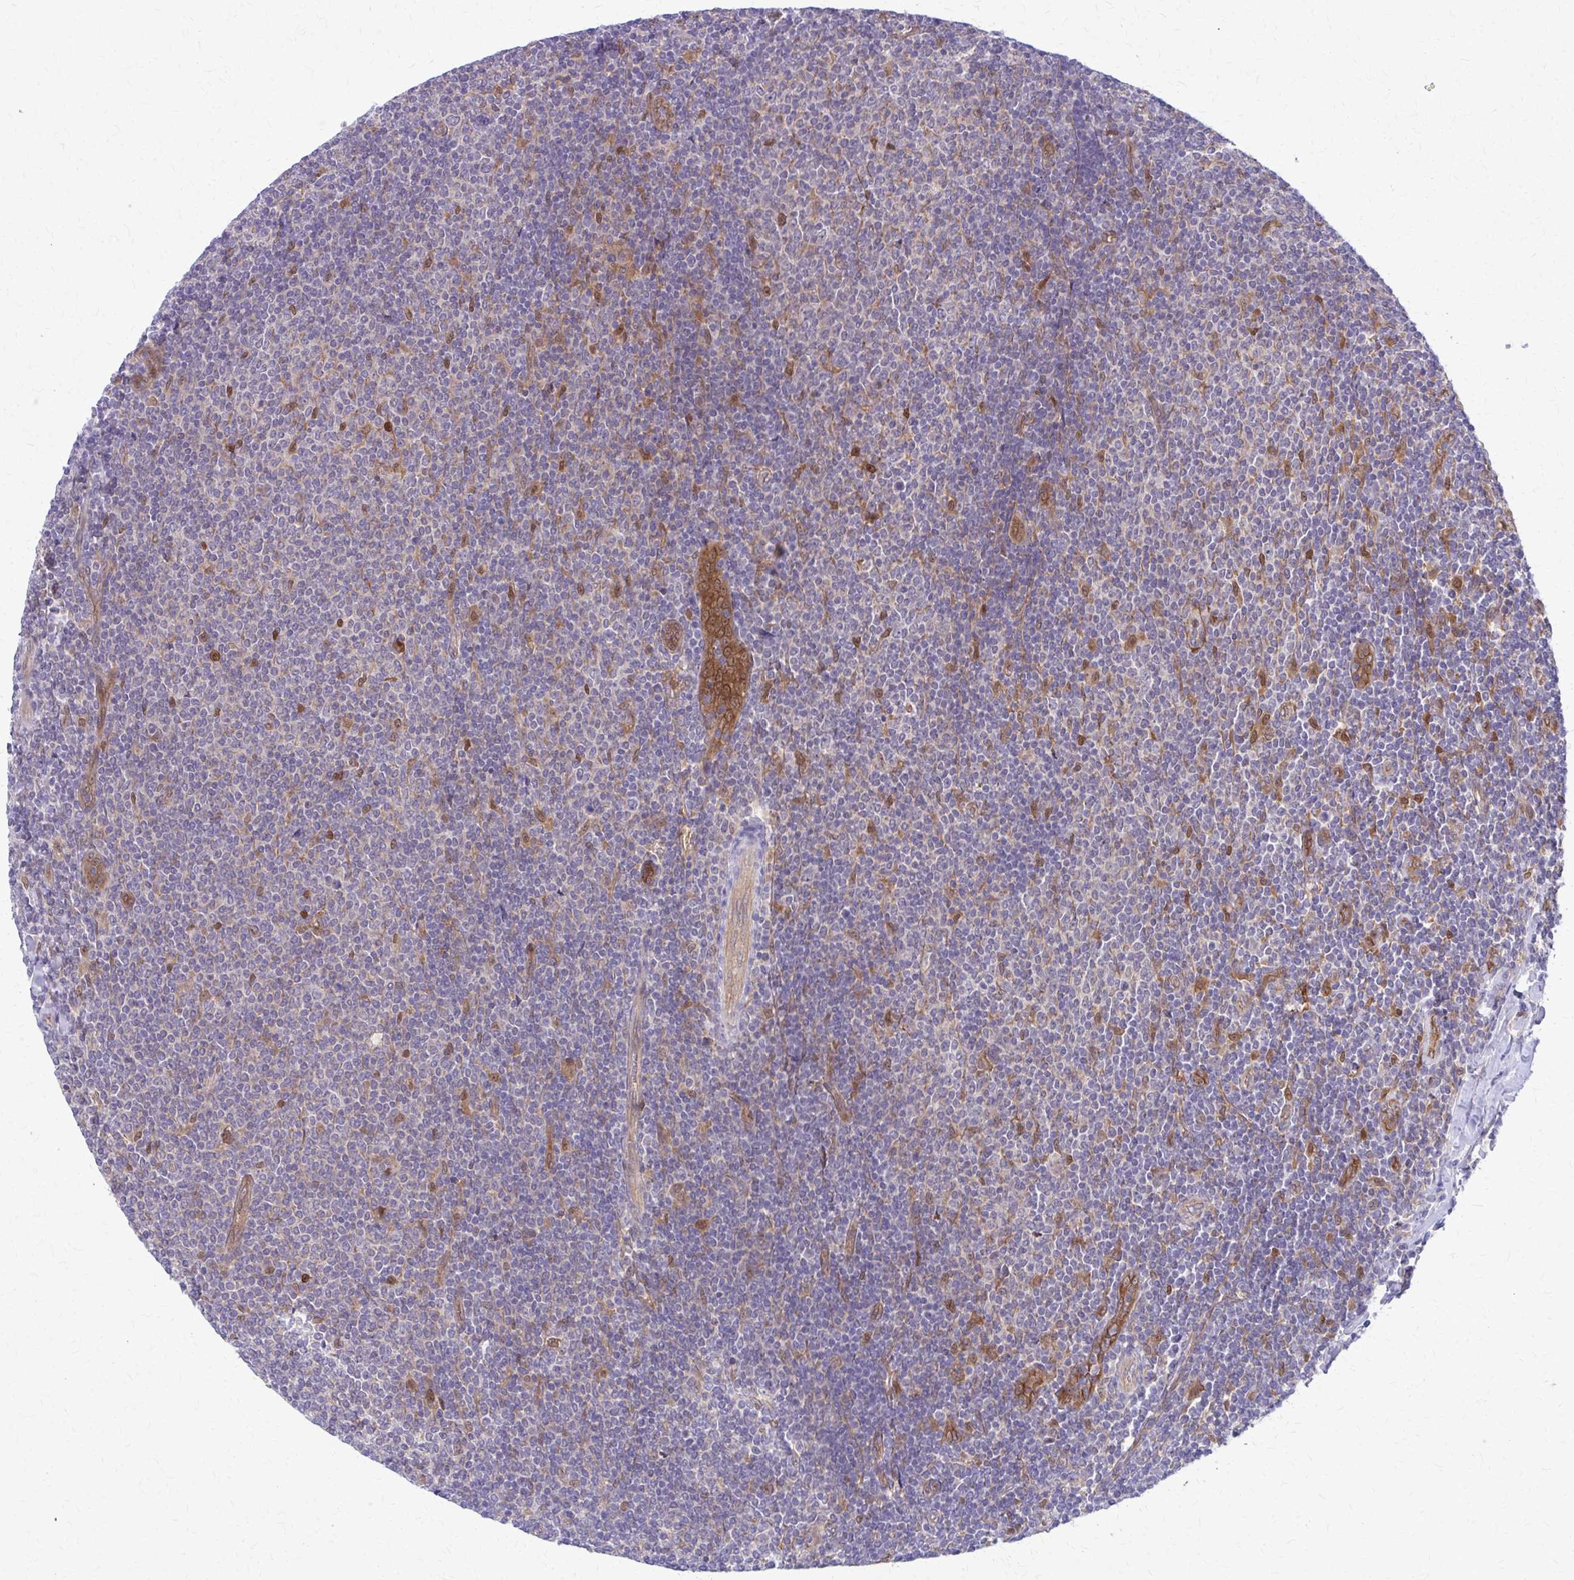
{"staining": {"intensity": "negative", "quantity": "none", "location": "none"}, "tissue": "lymphoma", "cell_type": "Tumor cells", "image_type": "cancer", "snomed": [{"axis": "morphology", "description": "Malignant lymphoma, non-Hodgkin's type, Low grade"}, {"axis": "topography", "description": "Lymph node"}], "caption": "Immunohistochemistry (IHC) micrograph of neoplastic tissue: human lymphoma stained with DAB (3,3'-diaminobenzidine) exhibits no significant protein positivity in tumor cells. (DAB (3,3'-diaminobenzidine) IHC with hematoxylin counter stain).", "gene": "CLIC2", "patient": {"sex": "male", "age": 52}}